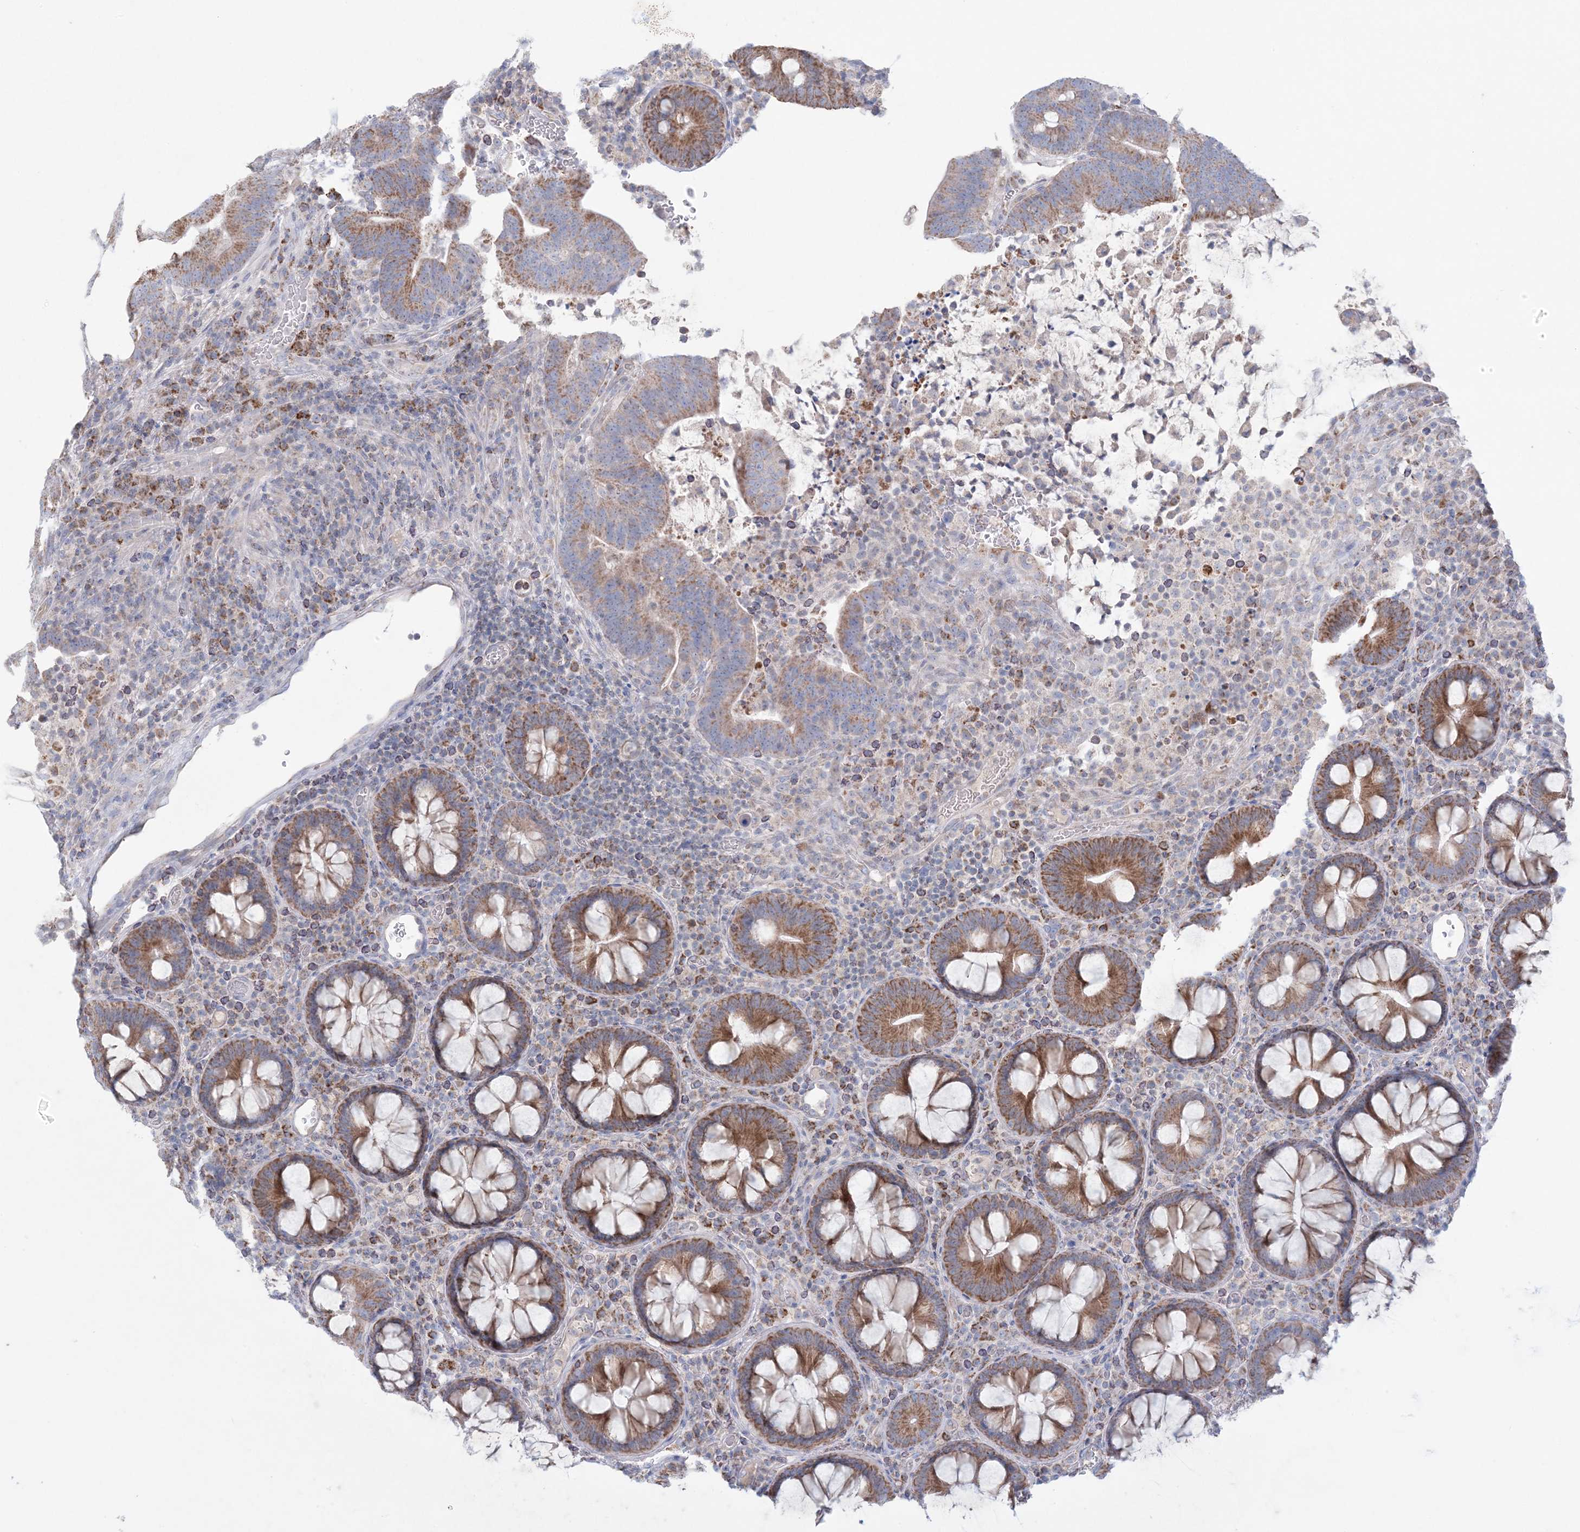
{"staining": {"intensity": "moderate", "quantity": ">75%", "location": "cytoplasmic/membranous"}, "tissue": "colorectal cancer", "cell_type": "Tumor cells", "image_type": "cancer", "snomed": [{"axis": "morphology", "description": "Adenocarcinoma, NOS"}, {"axis": "topography", "description": "Colon"}], "caption": "DAB (3,3'-diaminobenzidine) immunohistochemical staining of human adenocarcinoma (colorectal) reveals moderate cytoplasmic/membranous protein expression in about >75% of tumor cells.", "gene": "KCTD6", "patient": {"sex": "female", "age": 66}}